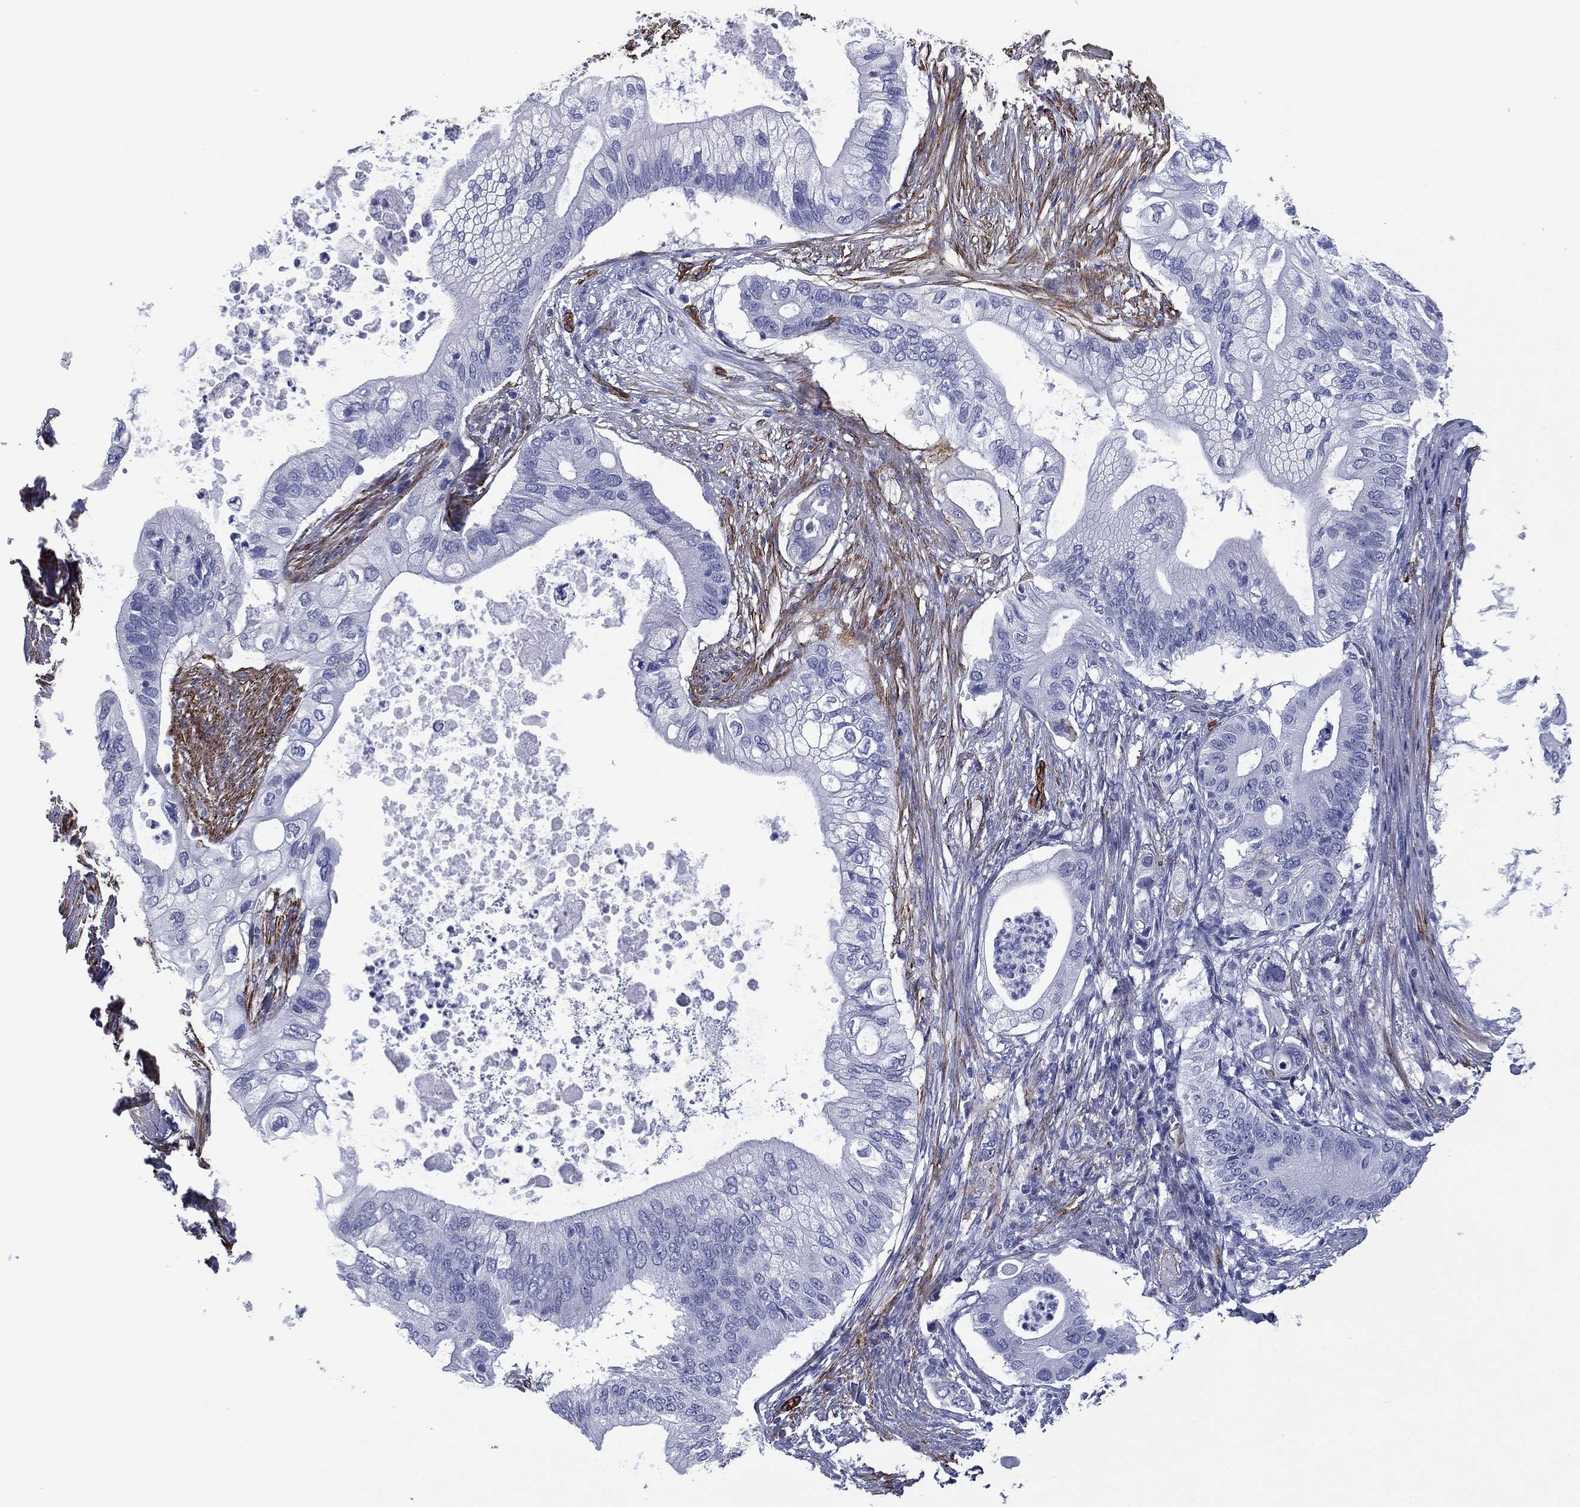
{"staining": {"intensity": "negative", "quantity": "none", "location": "none"}, "tissue": "pancreatic cancer", "cell_type": "Tumor cells", "image_type": "cancer", "snomed": [{"axis": "morphology", "description": "Adenocarcinoma, NOS"}, {"axis": "topography", "description": "Pancreas"}], "caption": "A high-resolution micrograph shows immunohistochemistry (IHC) staining of pancreatic cancer, which exhibits no significant positivity in tumor cells. (Stains: DAB (3,3'-diaminobenzidine) immunohistochemistry (IHC) with hematoxylin counter stain, Microscopy: brightfield microscopy at high magnification).", "gene": "CAVIN3", "patient": {"sex": "female", "age": 72}}